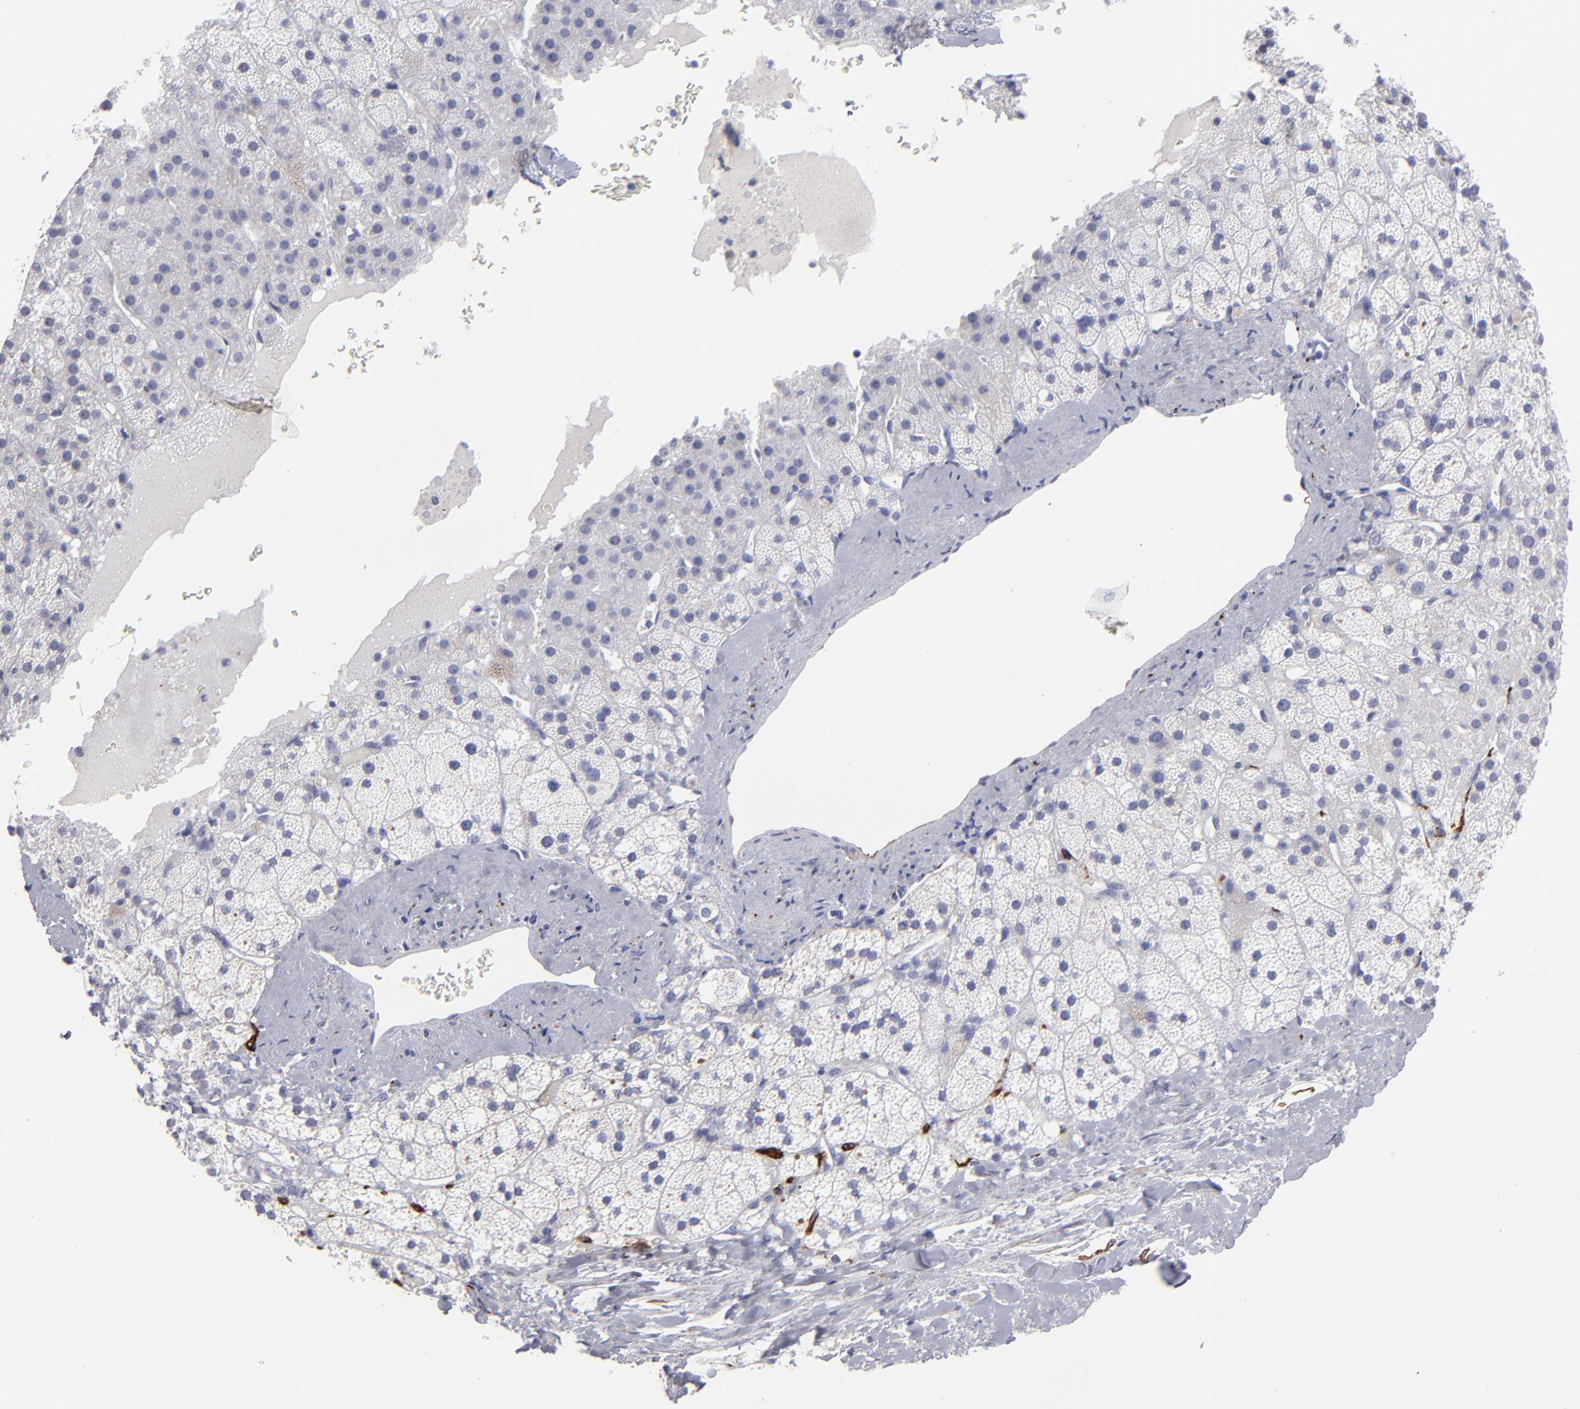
{"staining": {"intensity": "negative", "quantity": "none", "location": "none"}, "tissue": "adrenal gland", "cell_type": "Glandular cells", "image_type": "normal", "snomed": [{"axis": "morphology", "description": "Normal tissue, NOS"}, {"axis": "topography", "description": "Adrenal gland"}], "caption": "An immunohistochemistry (IHC) image of benign adrenal gland is shown. There is no staining in glandular cells of adrenal gland.", "gene": "CADM3", "patient": {"sex": "male", "age": 35}}